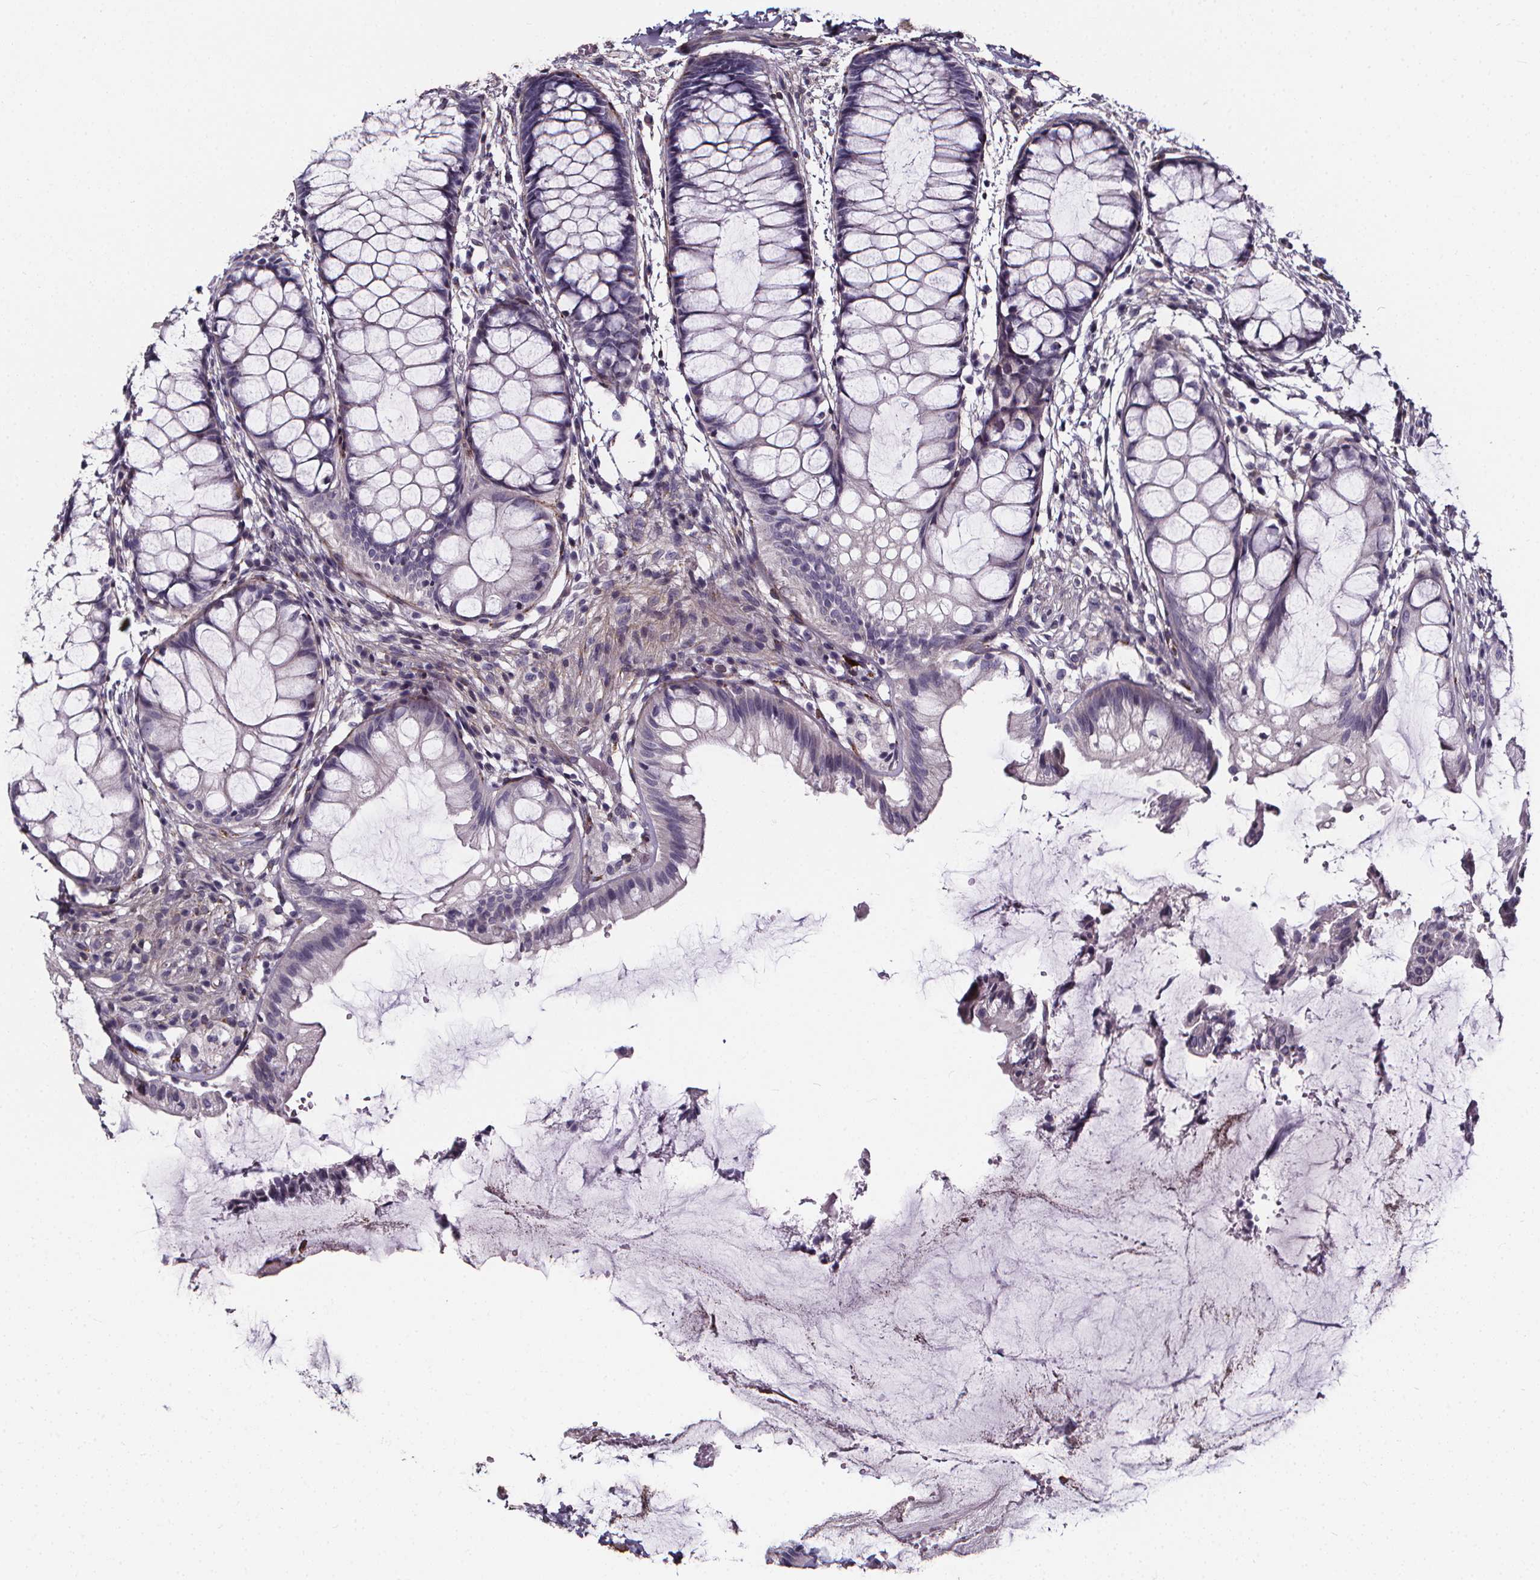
{"staining": {"intensity": "negative", "quantity": "none", "location": "none"}, "tissue": "rectum", "cell_type": "Glandular cells", "image_type": "normal", "snomed": [{"axis": "morphology", "description": "Normal tissue, NOS"}, {"axis": "topography", "description": "Rectum"}], "caption": "Glandular cells are negative for brown protein staining in normal rectum. (DAB immunohistochemistry, high magnification).", "gene": "AEBP1", "patient": {"sex": "female", "age": 62}}